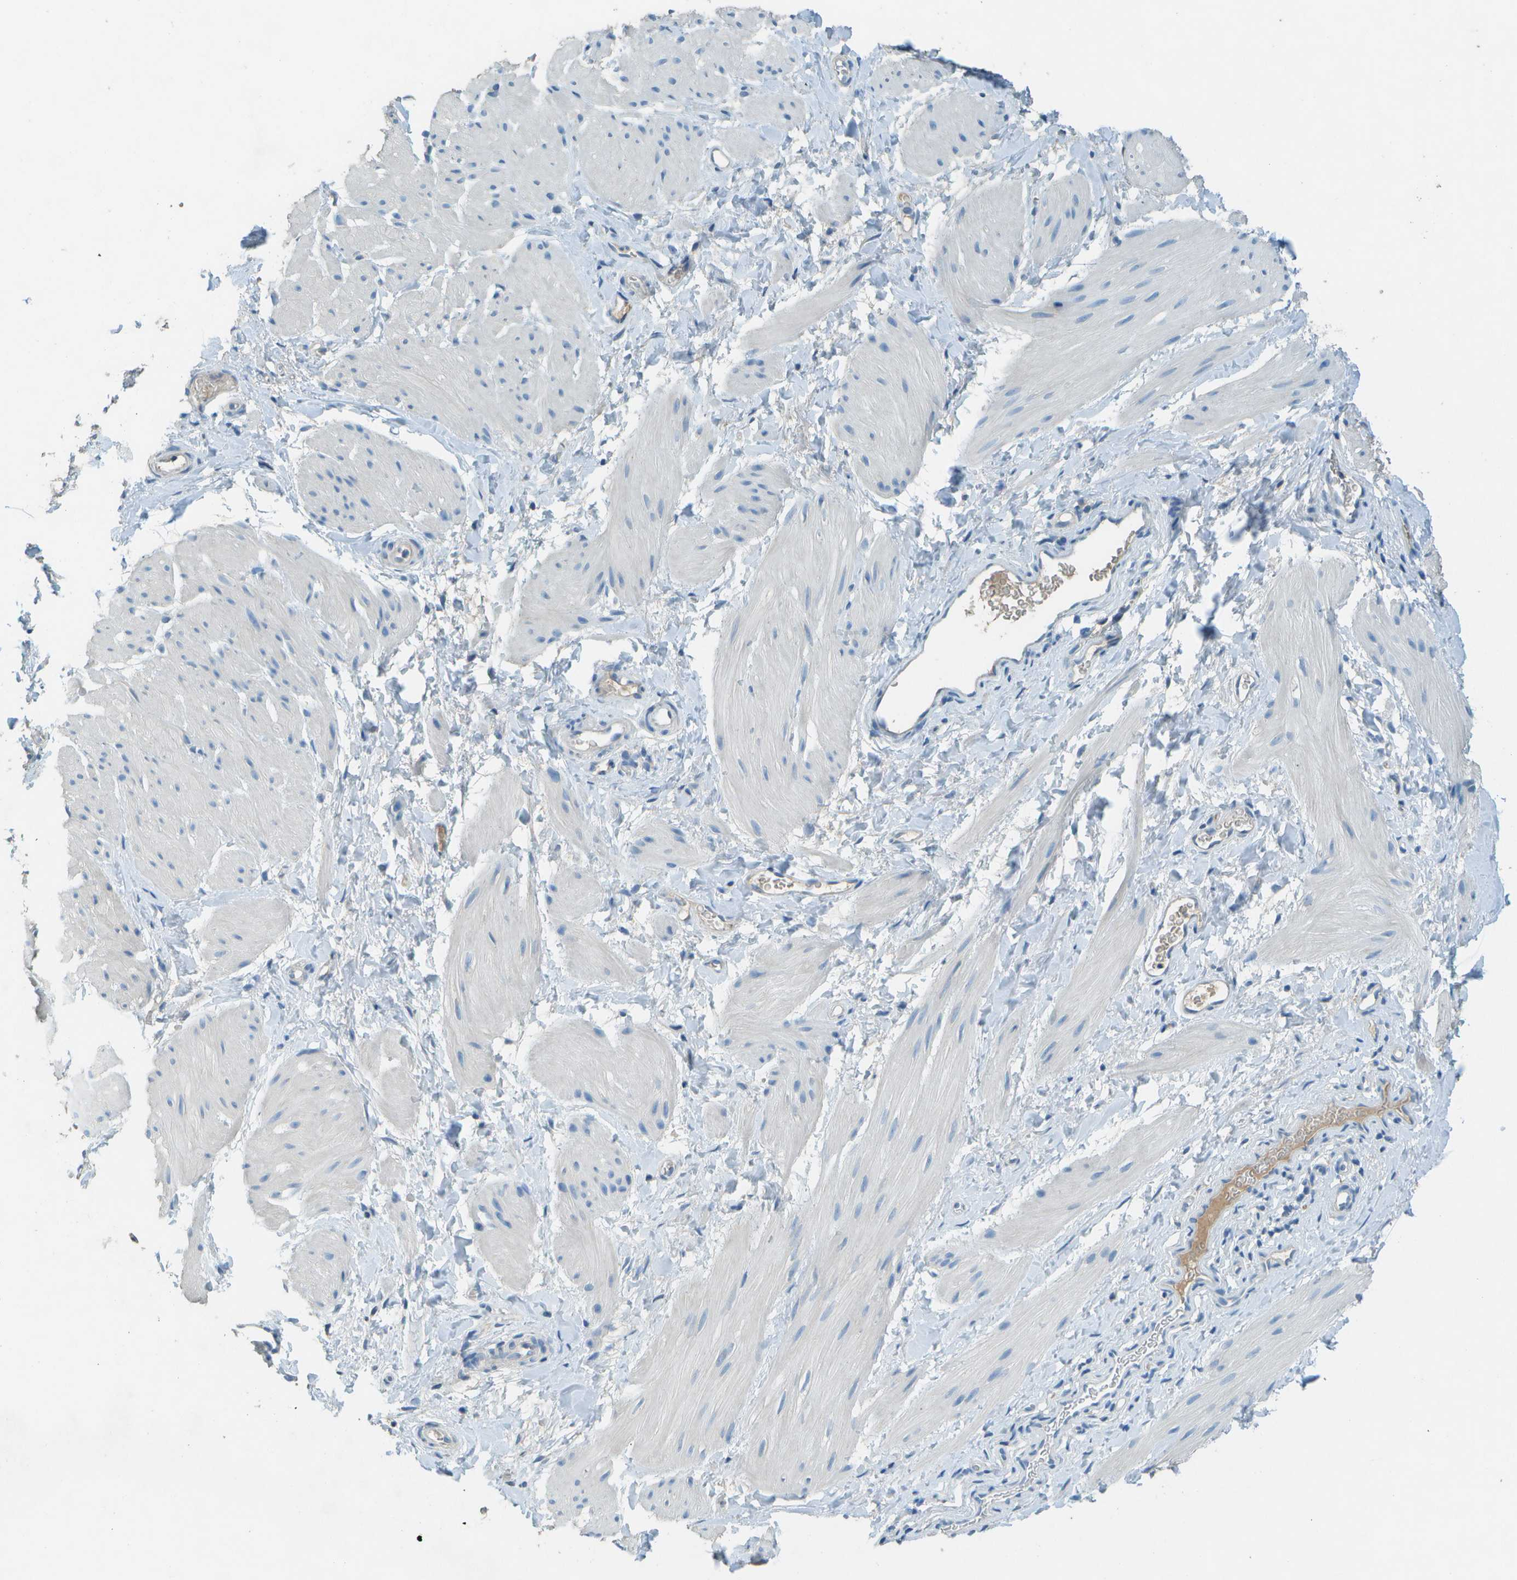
{"staining": {"intensity": "negative", "quantity": "none", "location": "none"}, "tissue": "smooth muscle", "cell_type": "Smooth muscle cells", "image_type": "normal", "snomed": [{"axis": "morphology", "description": "Normal tissue, NOS"}, {"axis": "topography", "description": "Smooth muscle"}], "caption": "IHC of benign smooth muscle shows no staining in smooth muscle cells.", "gene": "LGI2", "patient": {"sex": "male", "age": 16}}